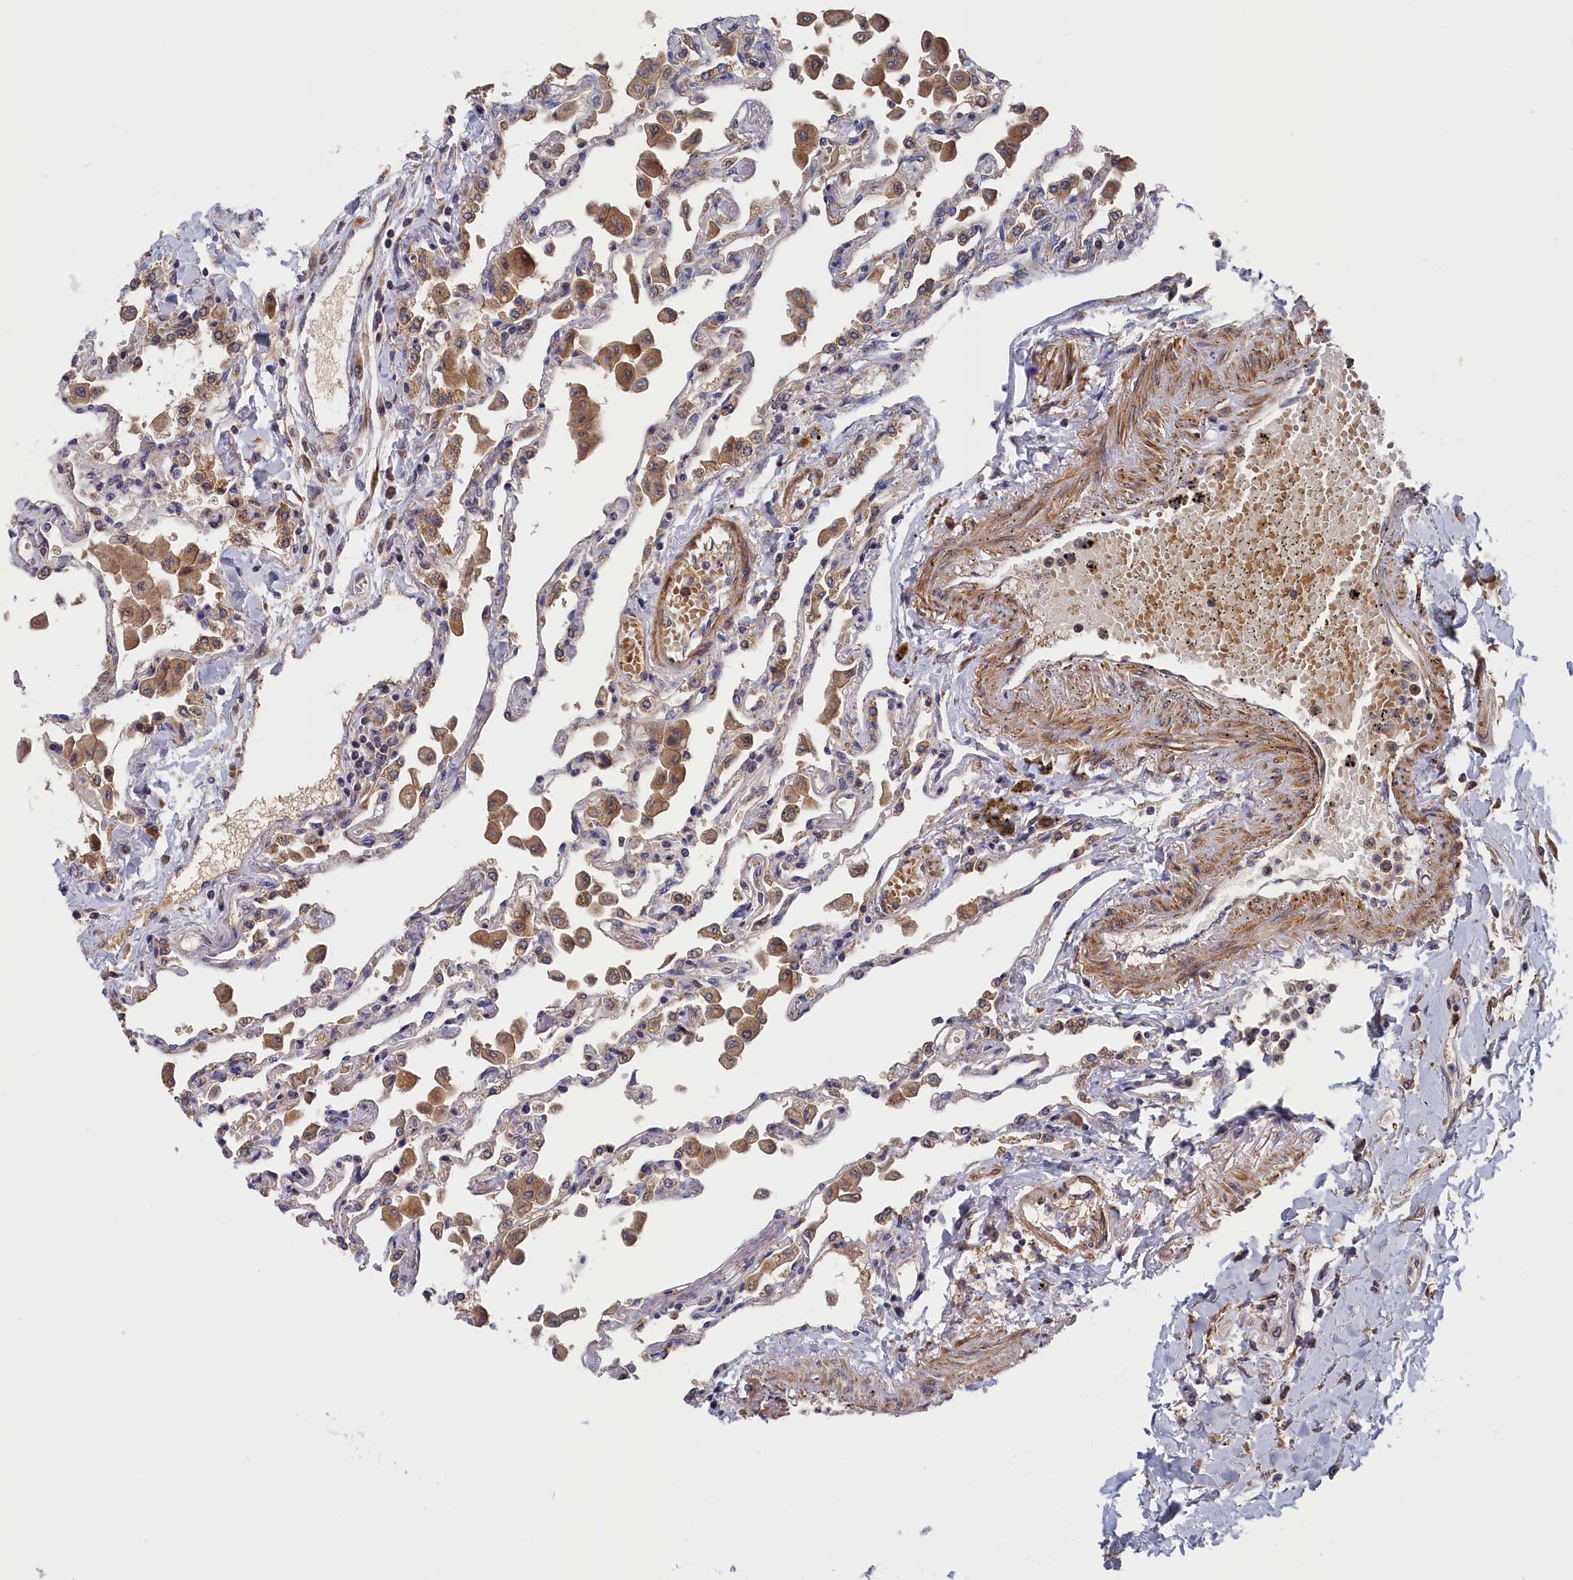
{"staining": {"intensity": "weak", "quantity": "25%-75%", "location": "cytoplasmic/membranous"}, "tissue": "lung", "cell_type": "Alveolar cells", "image_type": "normal", "snomed": [{"axis": "morphology", "description": "Normal tissue, NOS"}, {"axis": "topography", "description": "Bronchus"}, {"axis": "topography", "description": "Lung"}], "caption": "Immunohistochemical staining of normal human lung shows weak cytoplasmic/membranous protein staining in approximately 25%-75% of alveolar cells.", "gene": "CYB5D2", "patient": {"sex": "female", "age": 49}}